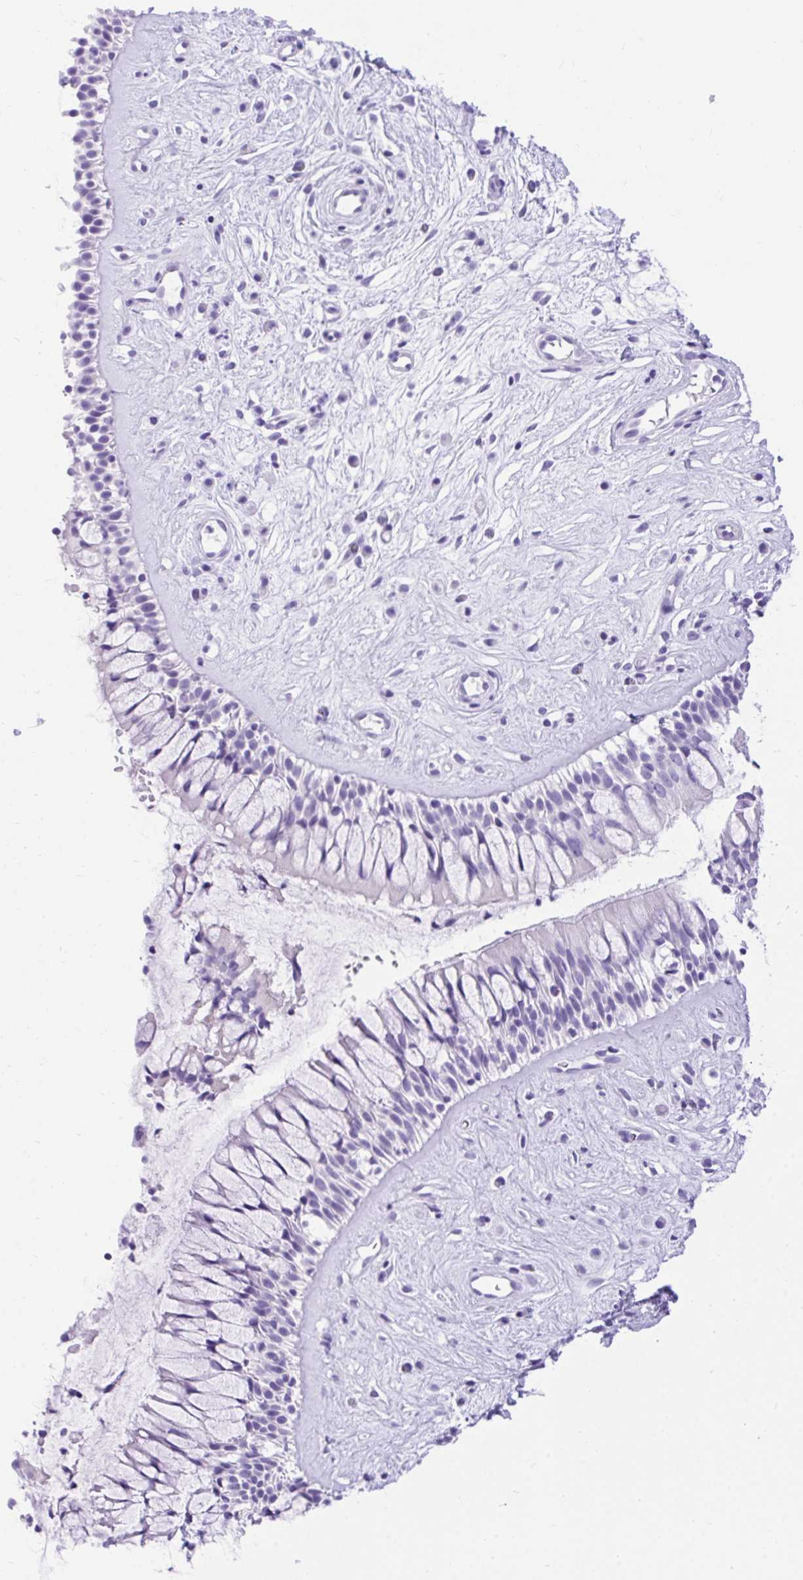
{"staining": {"intensity": "negative", "quantity": "none", "location": "none"}, "tissue": "nasopharynx", "cell_type": "Respiratory epithelial cells", "image_type": "normal", "snomed": [{"axis": "morphology", "description": "Normal tissue, NOS"}, {"axis": "topography", "description": "Nasopharynx"}], "caption": "This histopathology image is of unremarkable nasopharynx stained with immunohistochemistry to label a protein in brown with the nuclei are counter-stained blue. There is no expression in respiratory epithelial cells. (DAB (3,3'-diaminobenzidine) IHC with hematoxylin counter stain).", "gene": "KCNN4", "patient": {"sex": "male", "age": 32}}